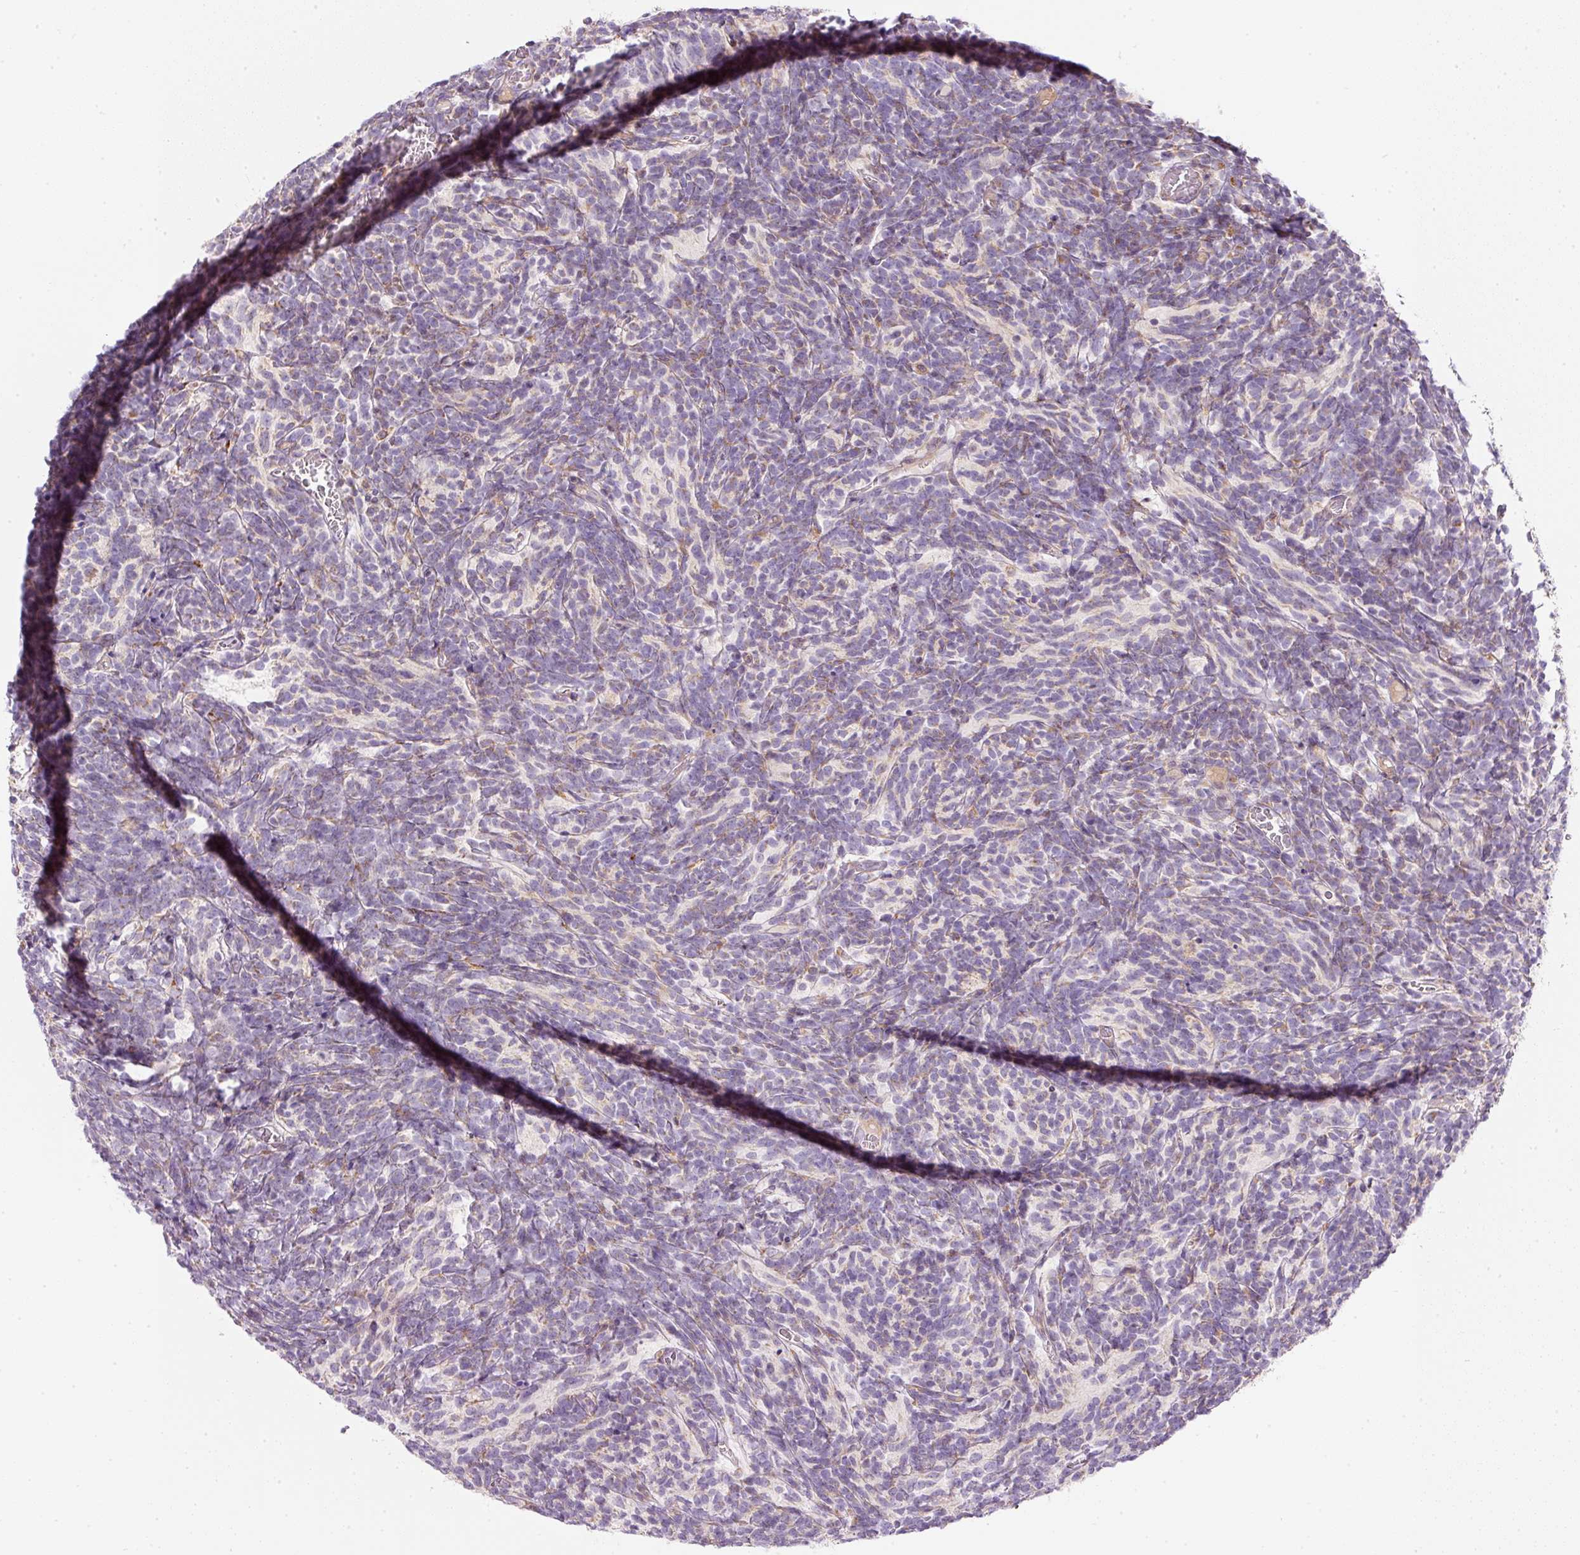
{"staining": {"intensity": "negative", "quantity": "none", "location": "none"}, "tissue": "glioma", "cell_type": "Tumor cells", "image_type": "cancer", "snomed": [{"axis": "morphology", "description": "Glioma, malignant, Low grade"}, {"axis": "topography", "description": "Brain"}], "caption": "There is no significant staining in tumor cells of glioma.", "gene": "MORN4", "patient": {"sex": "female", "age": 1}}